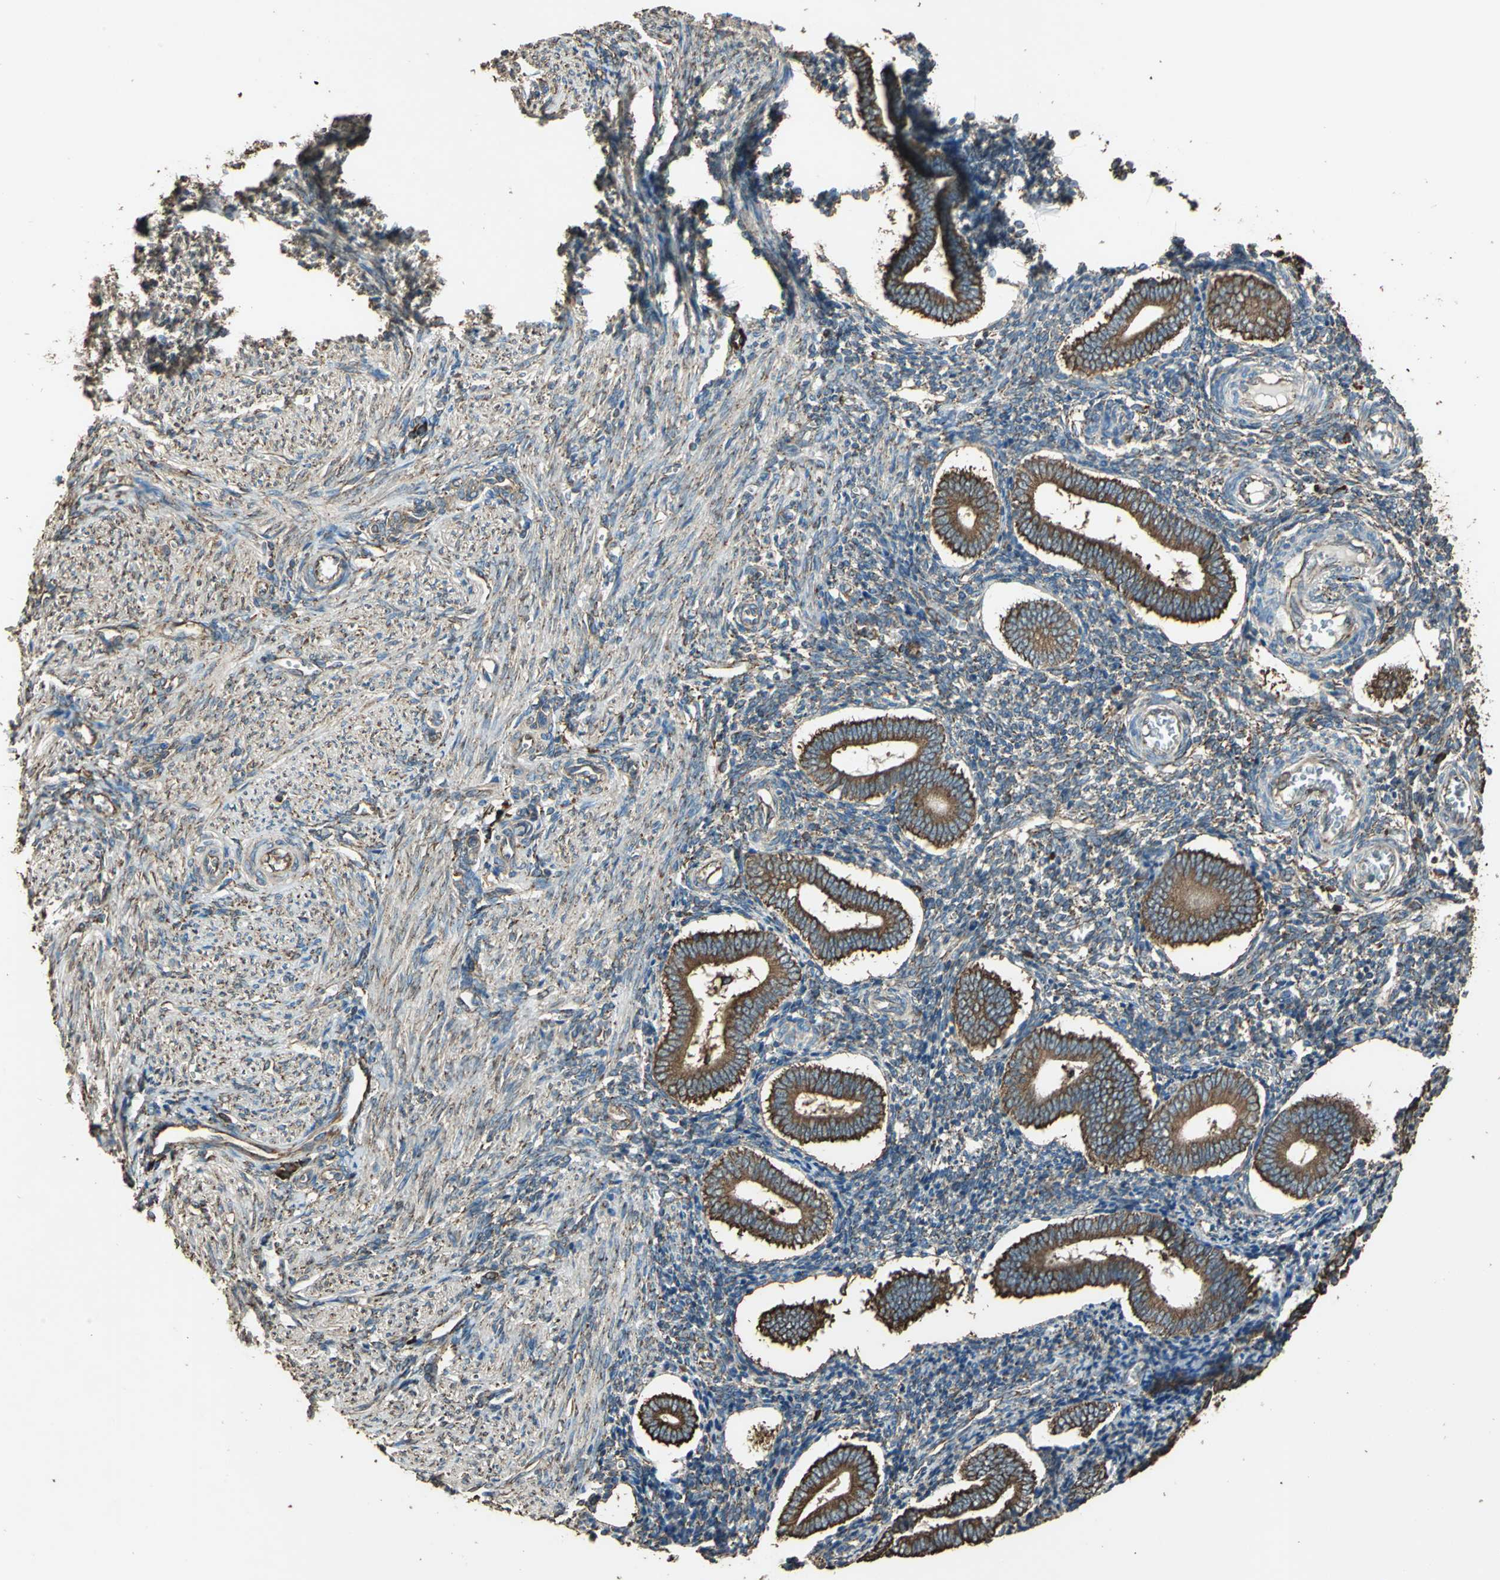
{"staining": {"intensity": "moderate", "quantity": ">75%", "location": "cytoplasmic/membranous"}, "tissue": "endometrium", "cell_type": "Cells in endometrial stroma", "image_type": "normal", "snomed": [{"axis": "morphology", "description": "Normal tissue, NOS"}, {"axis": "topography", "description": "Uterus"}, {"axis": "topography", "description": "Endometrium"}], "caption": "Immunohistochemistry (DAB) staining of normal human endometrium exhibits moderate cytoplasmic/membranous protein positivity in about >75% of cells in endometrial stroma.", "gene": "GPANK1", "patient": {"sex": "female", "age": 33}}